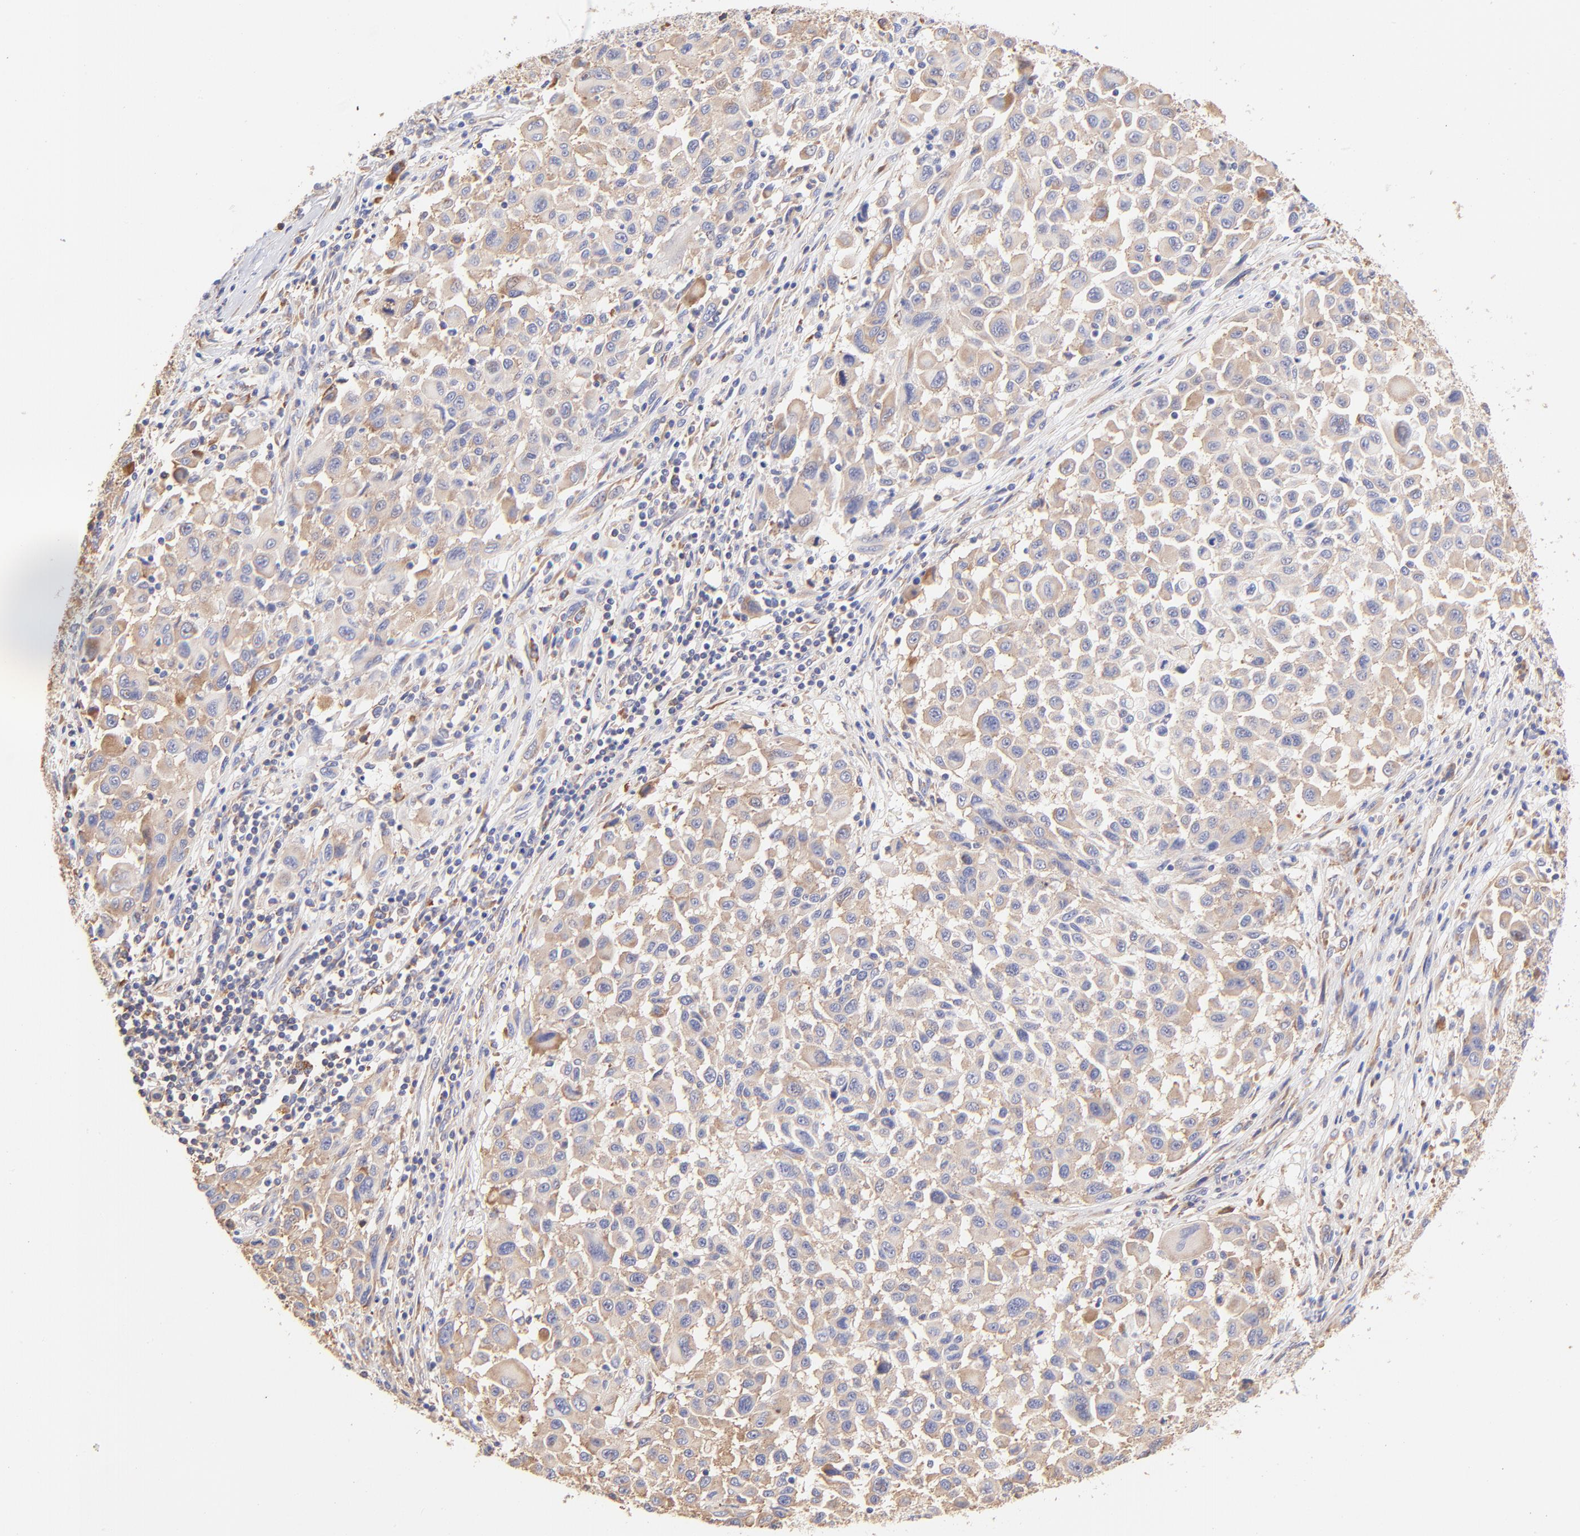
{"staining": {"intensity": "moderate", "quantity": ">75%", "location": "cytoplasmic/membranous"}, "tissue": "melanoma", "cell_type": "Tumor cells", "image_type": "cancer", "snomed": [{"axis": "morphology", "description": "Malignant melanoma, Metastatic site"}, {"axis": "topography", "description": "Lymph node"}], "caption": "DAB (3,3'-diaminobenzidine) immunohistochemical staining of human malignant melanoma (metastatic site) shows moderate cytoplasmic/membranous protein expression in about >75% of tumor cells. Ihc stains the protein in brown and the nuclei are stained blue.", "gene": "RPL30", "patient": {"sex": "male", "age": 61}}